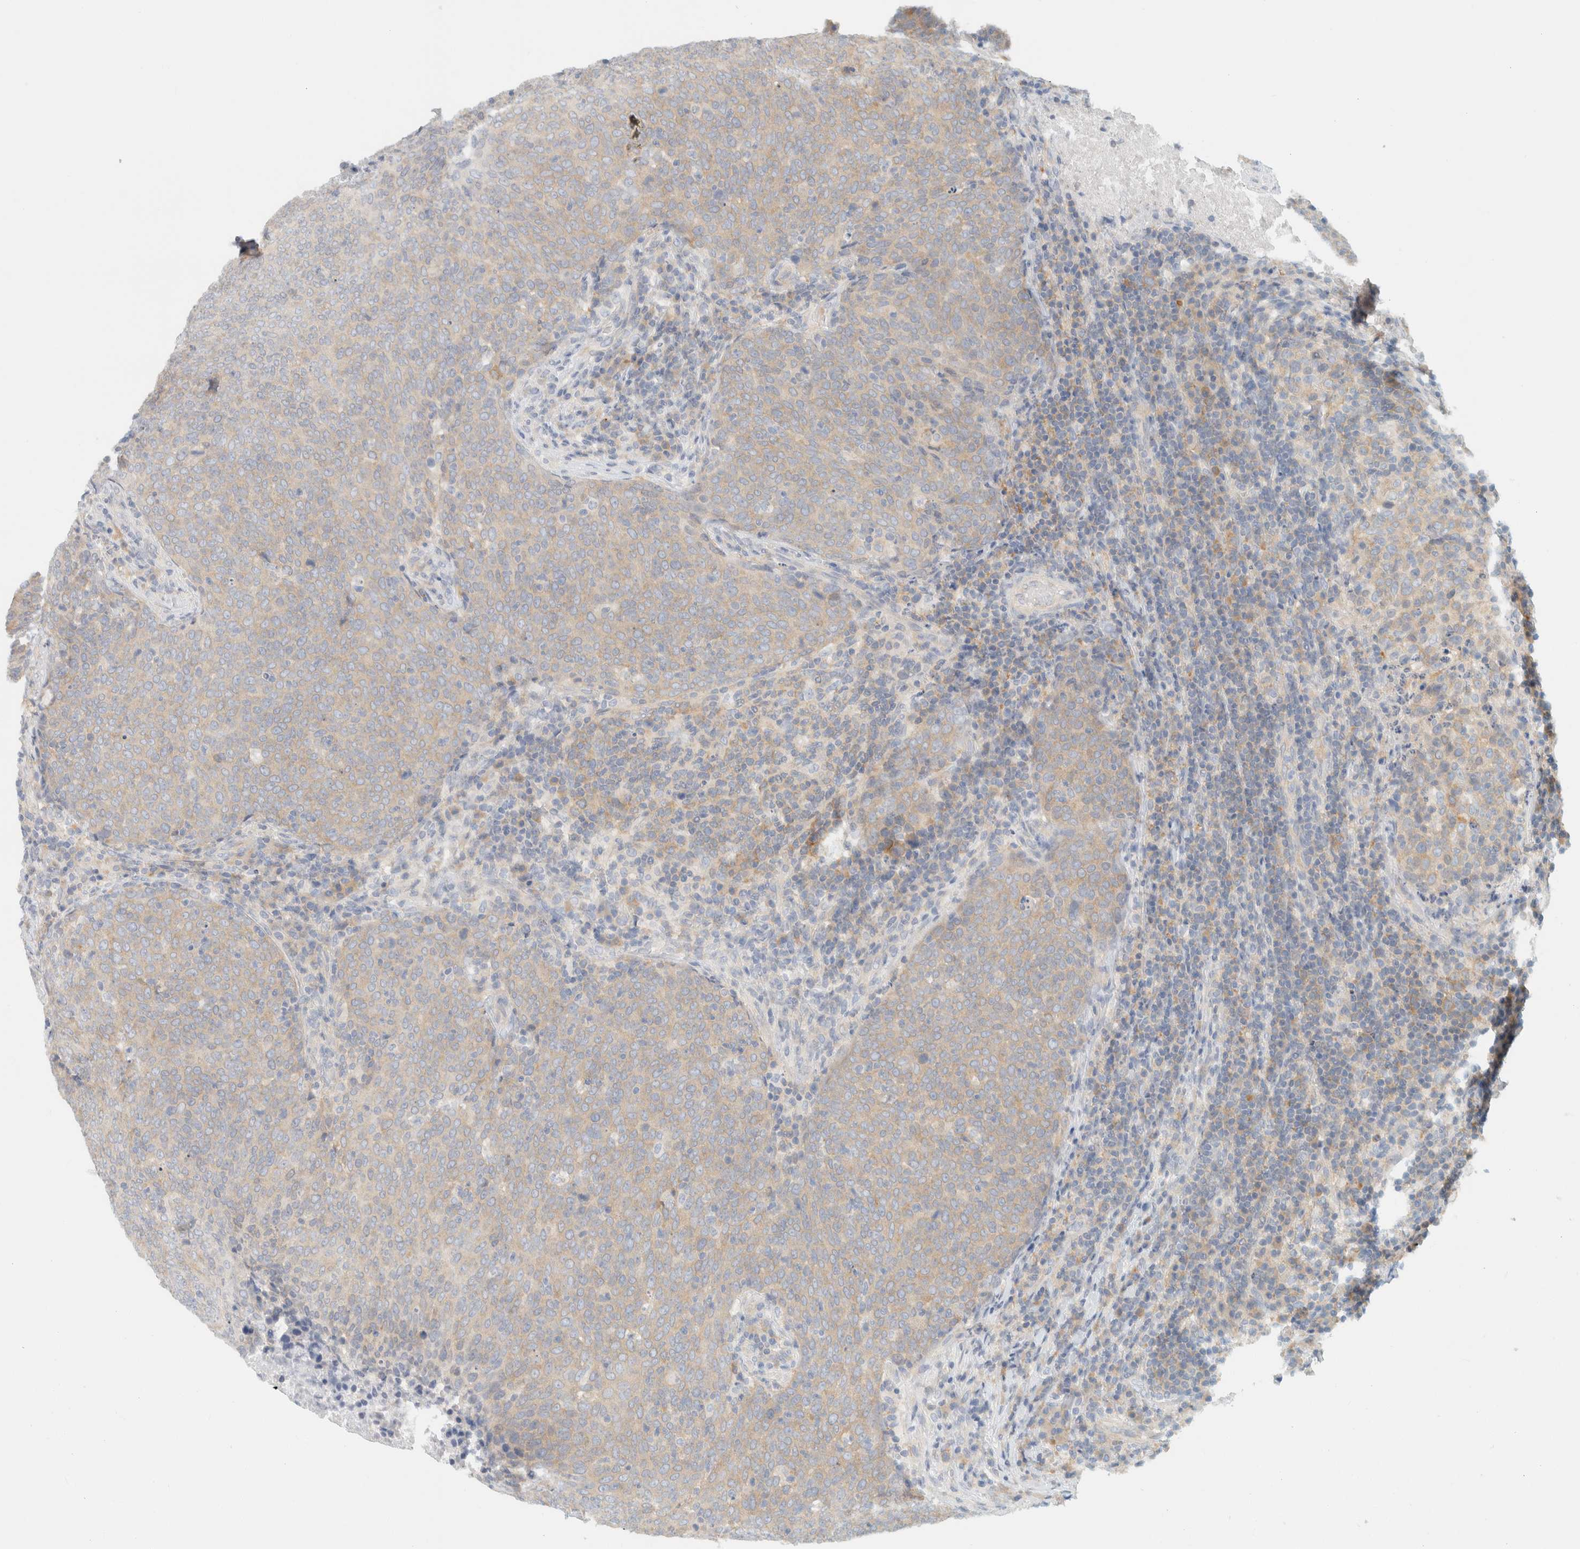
{"staining": {"intensity": "weak", "quantity": ">75%", "location": "cytoplasmic/membranous"}, "tissue": "head and neck cancer", "cell_type": "Tumor cells", "image_type": "cancer", "snomed": [{"axis": "morphology", "description": "Squamous cell carcinoma, NOS"}, {"axis": "morphology", "description": "Squamous cell carcinoma, metastatic, NOS"}, {"axis": "topography", "description": "Lymph node"}, {"axis": "topography", "description": "Head-Neck"}], "caption": "Human squamous cell carcinoma (head and neck) stained with a brown dye displays weak cytoplasmic/membranous positive positivity in about >75% of tumor cells.", "gene": "PTGES3L-AARSD1", "patient": {"sex": "male", "age": 62}}